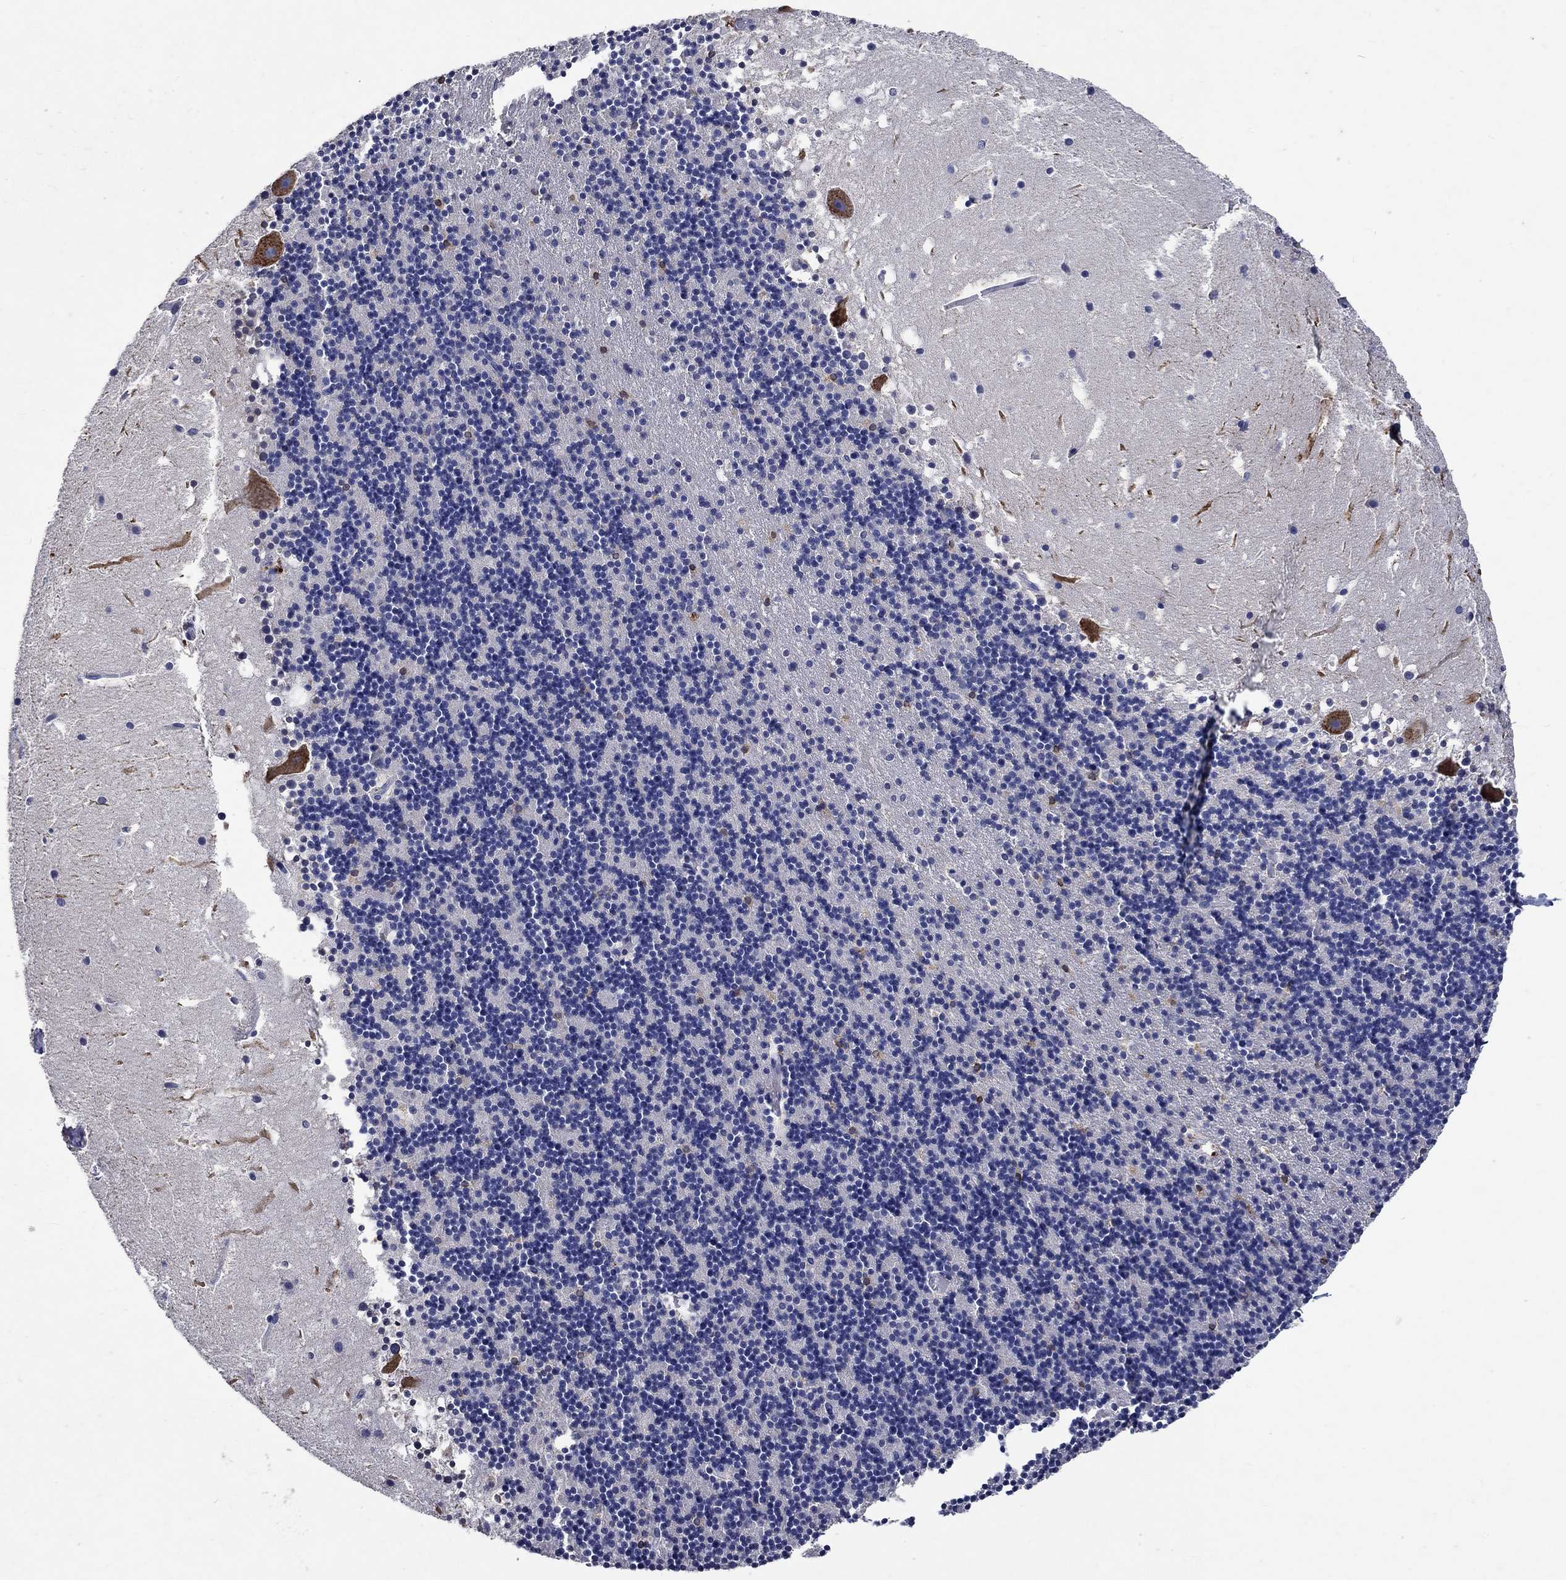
{"staining": {"intensity": "negative", "quantity": "none", "location": "none"}, "tissue": "cerebellum", "cell_type": "Cells in granular layer", "image_type": "normal", "snomed": [{"axis": "morphology", "description": "Normal tissue, NOS"}, {"axis": "topography", "description": "Cerebellum"}], "caption": "Human cerebellum stained for a protein using immunohistochemistry (IHC) exhibits no staining in cells in granular layer.", "gene": "TMEM169", "patient": {"sex": "male", "age": 37}}